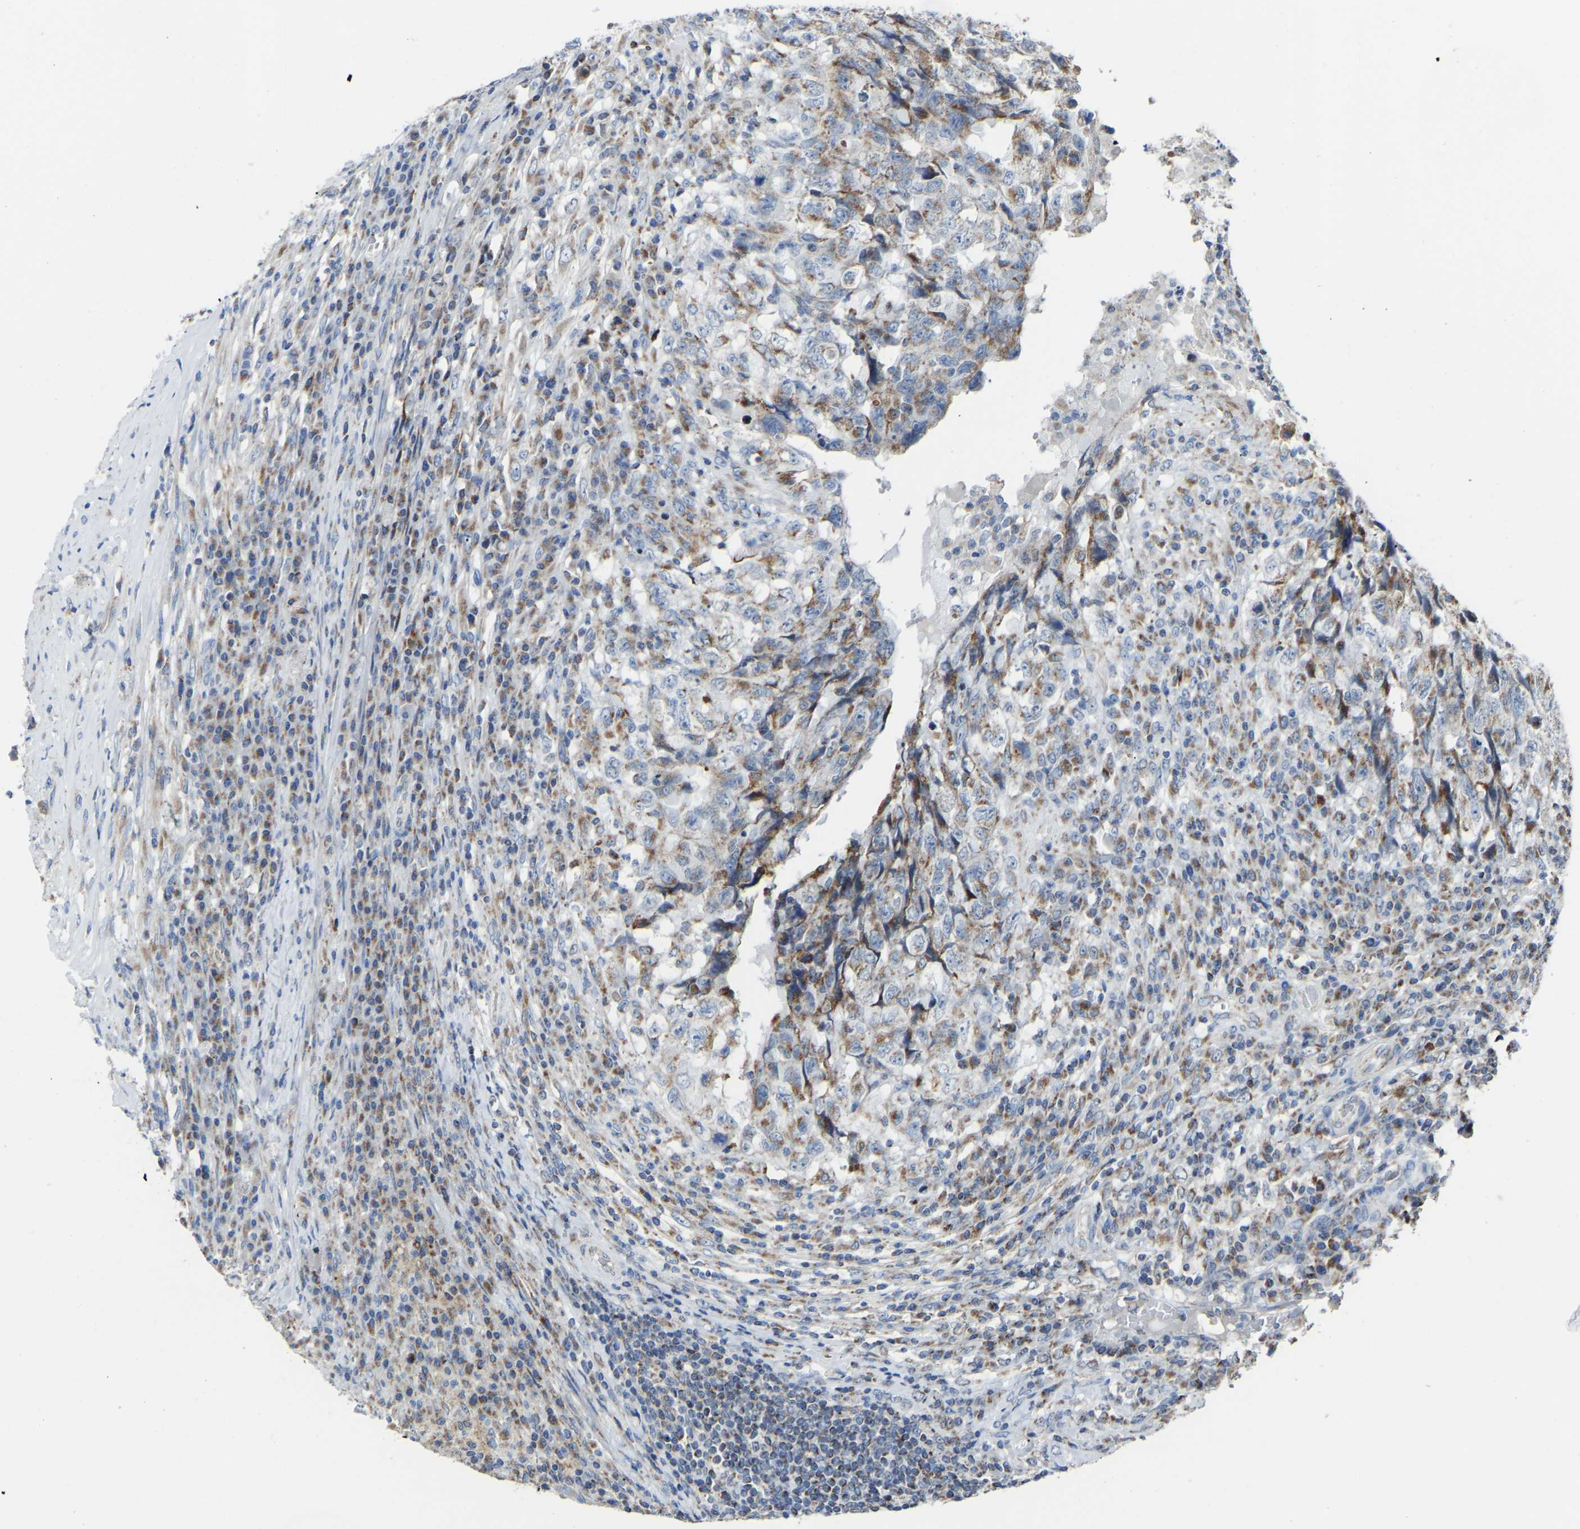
{"staining": {"intensity": "moderate", "quantity": ">75%", "location": "cytoplasmic/membranous"}, "tissue": "testis cancer", "cell_type": "Tumor cells", "image_type": "cancer", "snomed": [{"axis": "morphology", "description": "Necrosis, NOS"}, {"axis": "morphology", "description": "Carcinoma, Embryonal, NOS"}, {"axis": "topography", "description": "Testis"}], "caption": "This is a histology image of immunohistochemistry (IHC) staining of testis embryonal carcinoma, which shows moderate positivity in the cytoplasmic/membranous of tumor cells.", "gene": "CANT1", "patient": {"sex": "male", "age": 19}}